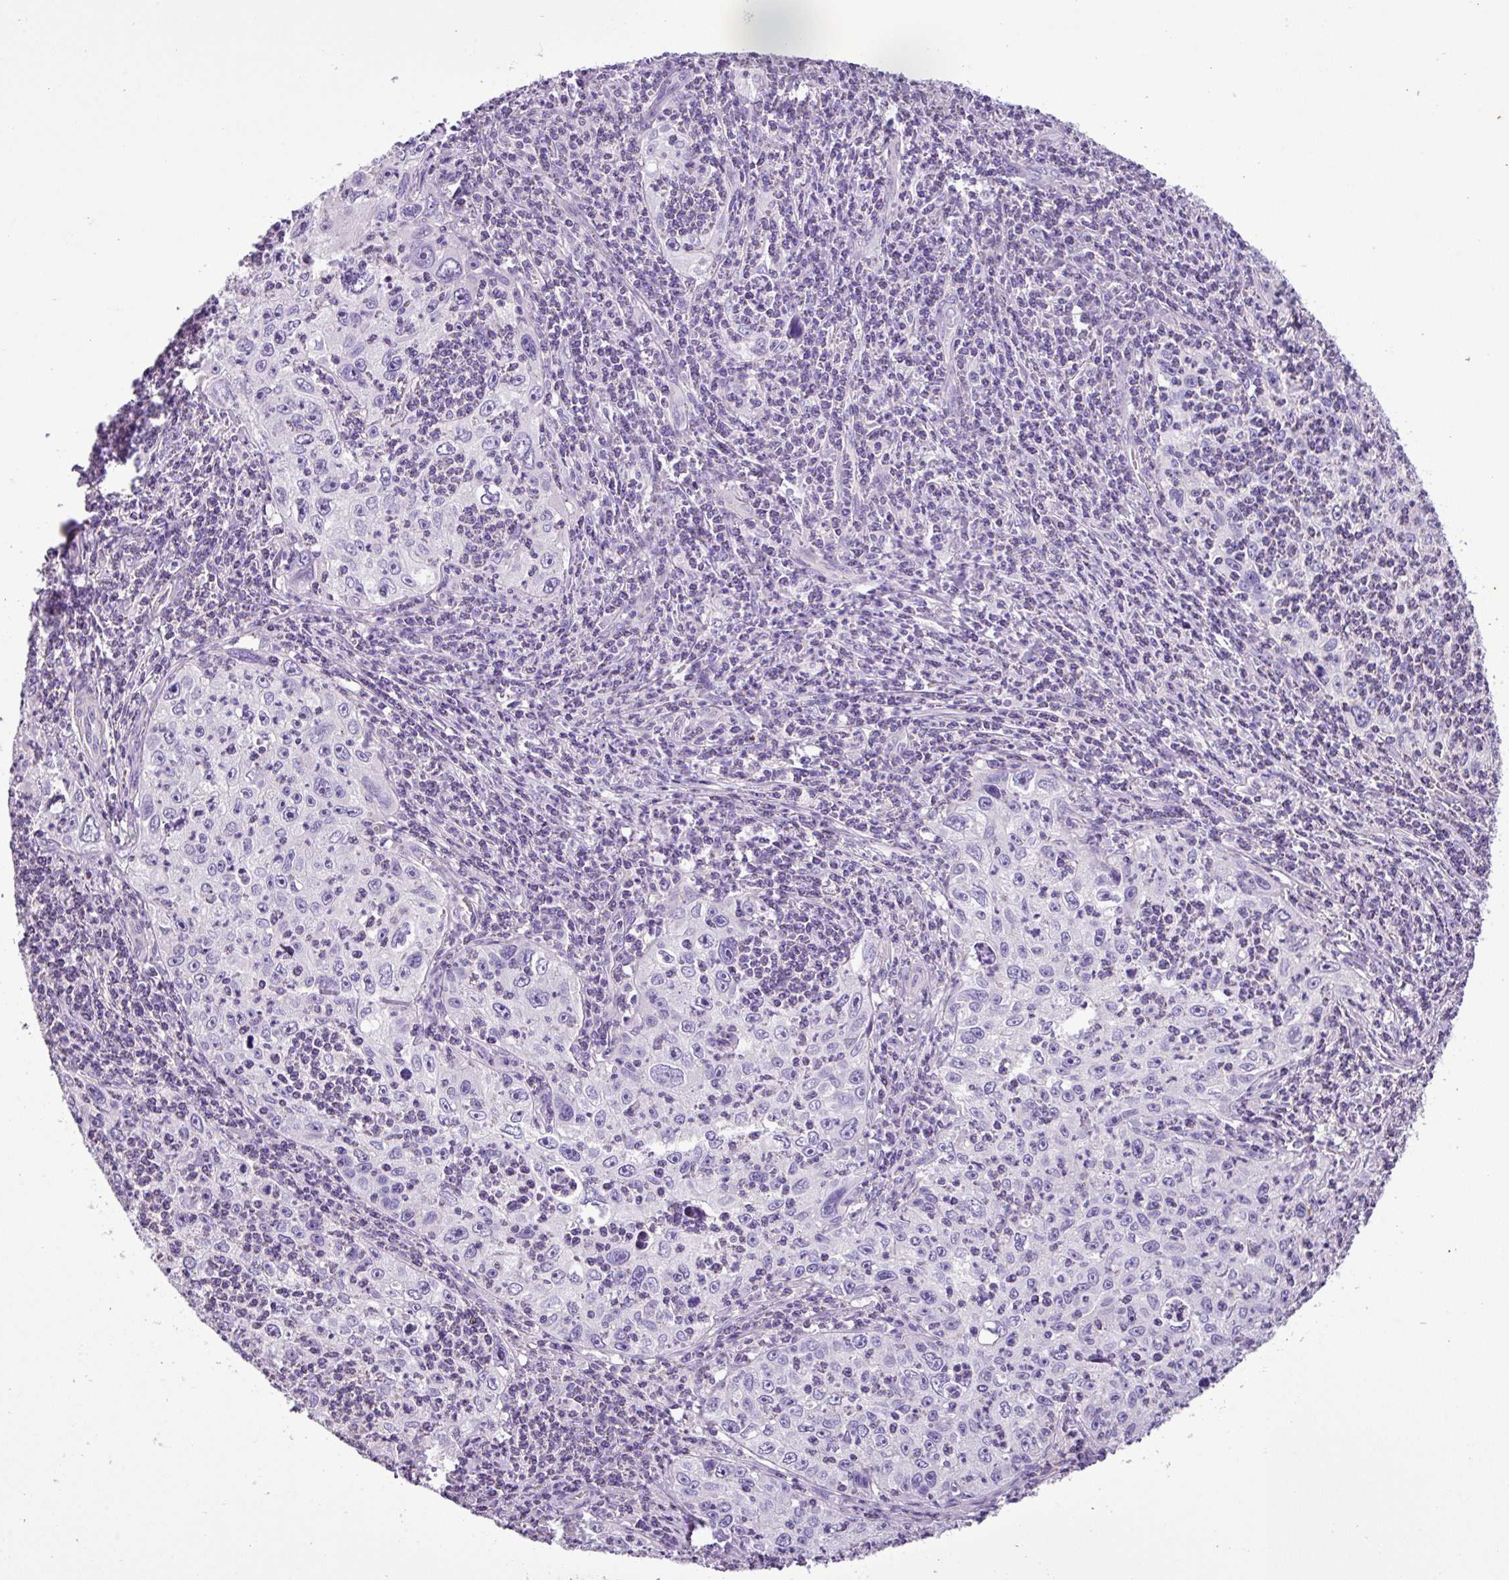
{"staining": {"intensity": "negative", "quantity": "none", "location": "none"}, "tissue": "cervical cancer", "cell_type": "Tumor cells", "image_type": "cancer", "snomed": [{"axis": "morphology", "description": "Squamous cell carcinoma, NOS"}, {"axis": "topography", "description": "Cervix"}], "caption": "Immunohistochemical staining of human squamous cell carcinoma (cervical) demonstrates no significant expression in tumor cells.", "gene": "ZNF334", "patient": {"sex": "female", "age": 30}}